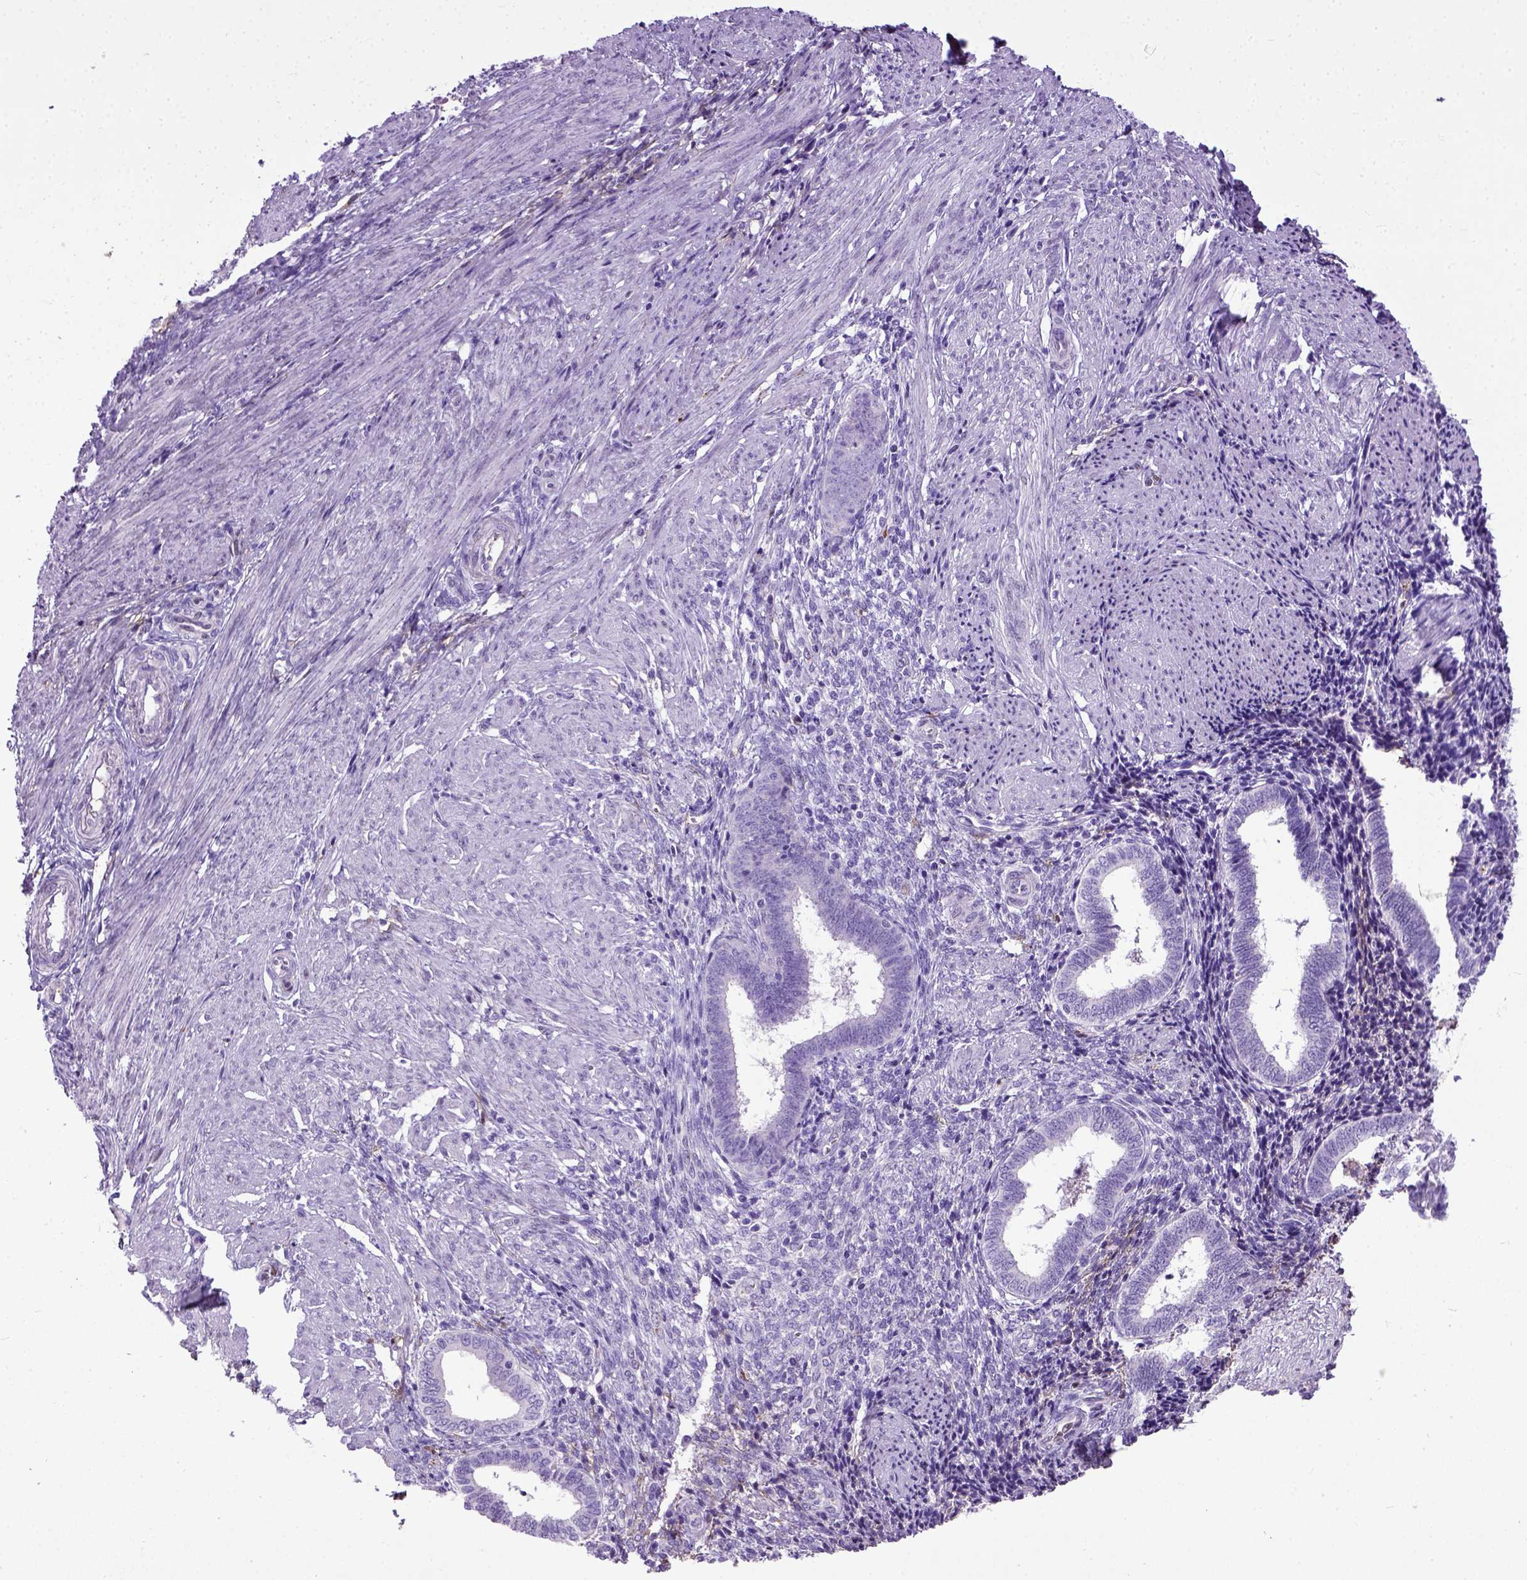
{"staining": {"intensity": "negative", "quantity": "none", "location": "none"}, "tissue": "endometrium", "cell_type": "Cells in endometrial stroma", "image_type": "normal", "snomed": [{"axis": "morphology", "description": "Normal tissue, NOS"}, {"axis": "topography", "description": "Endometrium"}], "caption": "There is no significant positivity in cells in endometrial stroma of endometrium.", "gene": "ADAMTS8", "patient": {"sex": "female", "age": 42}}